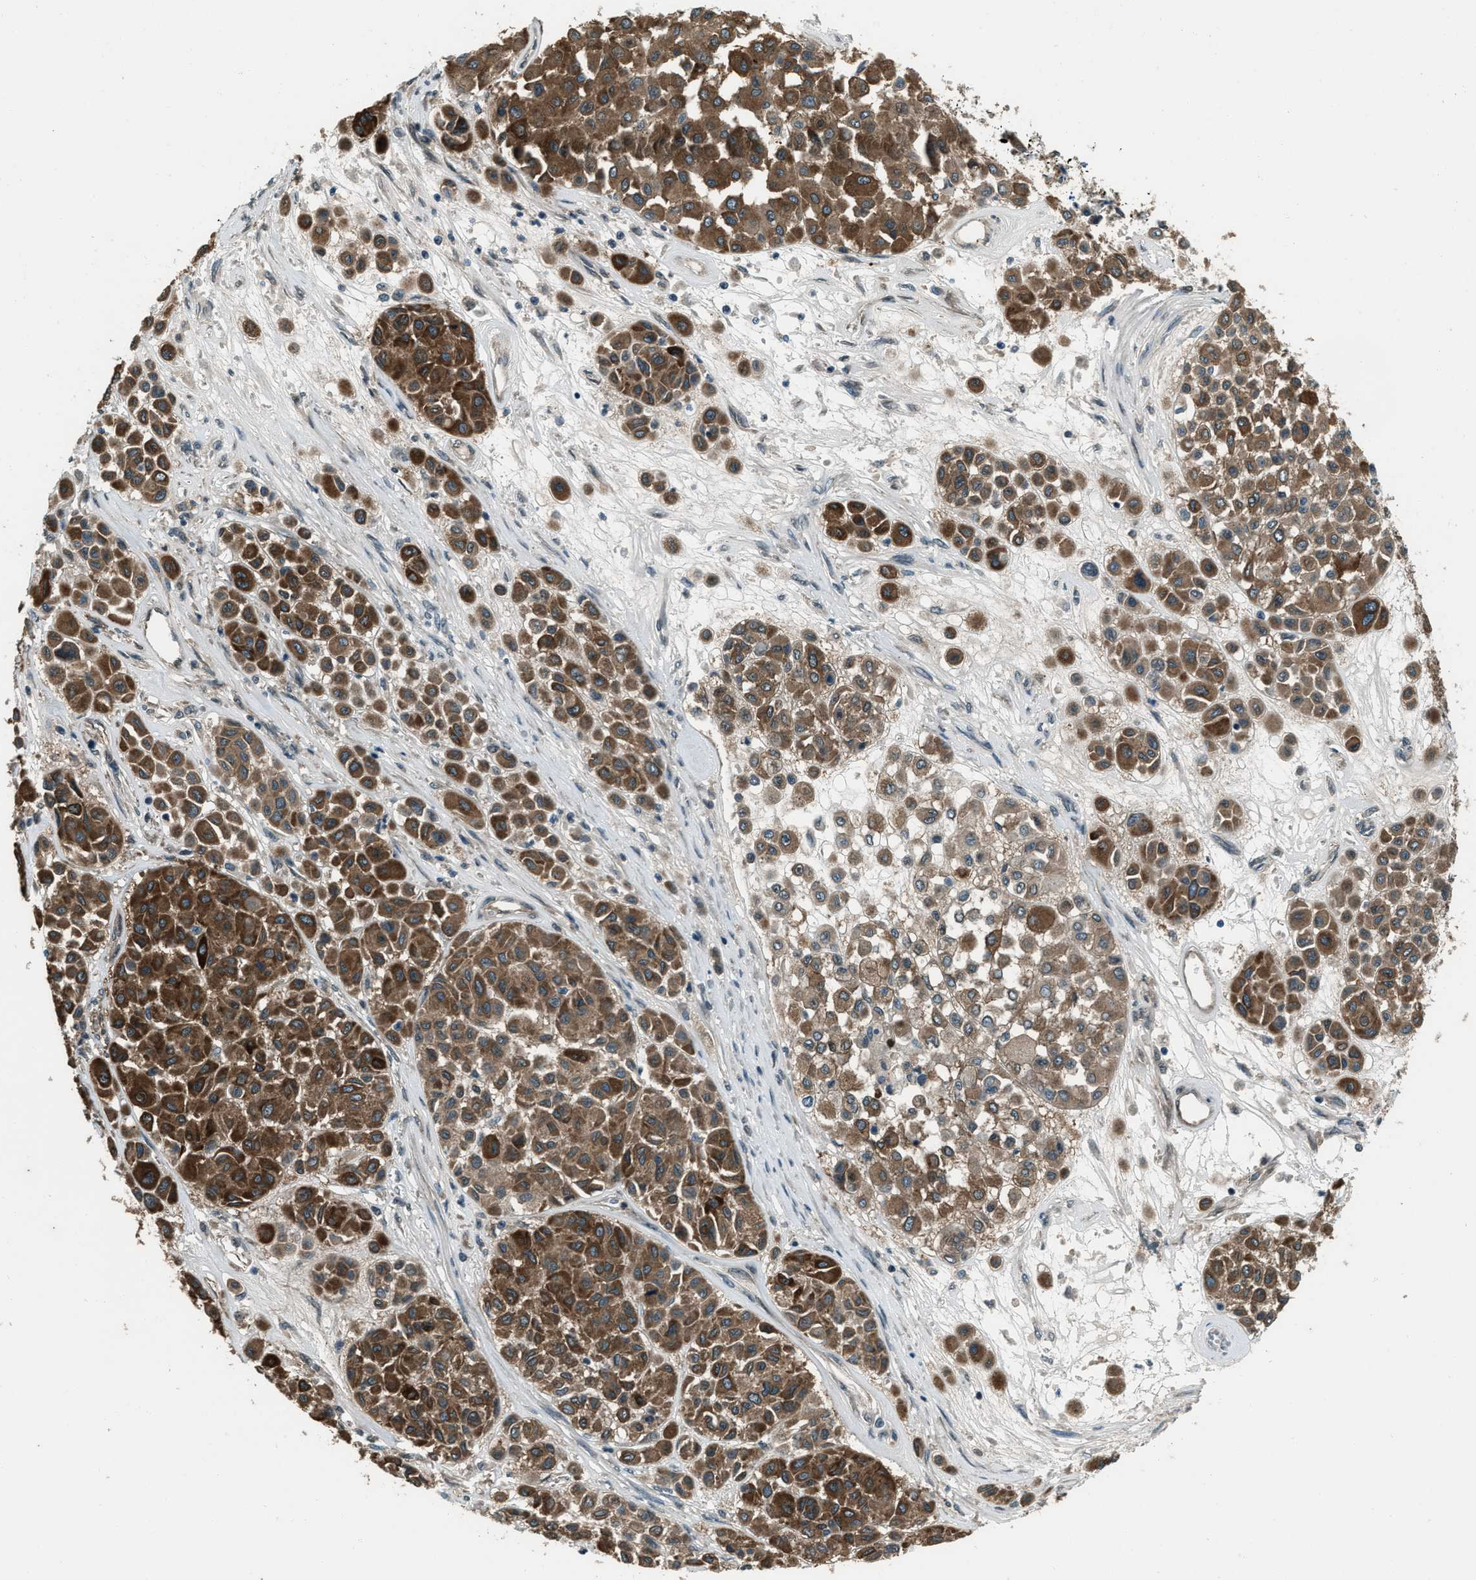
{"staining": {"intensity": "moderate", "quantity": ">75%", "location": "cytoplasmic/membranous"}, "tissue": "melanoma", "cell_type": "Tumor cells", "image_type": "cancer", "snomed": [{"axis": "morphology", "description": "Malignant melanoma, Metastatic site"}, {"axis": "topography", "description": "Soft tissue"}], "caption": "An immunohistochemistry micrograph of neoplastic tissue is shown. Protein staining in brown shows moderate cytoplasmic/membranous positivity in melanoma within tumor cells.", "gene": "SVIL", "patient": {"sex": "male", "age": 41}}